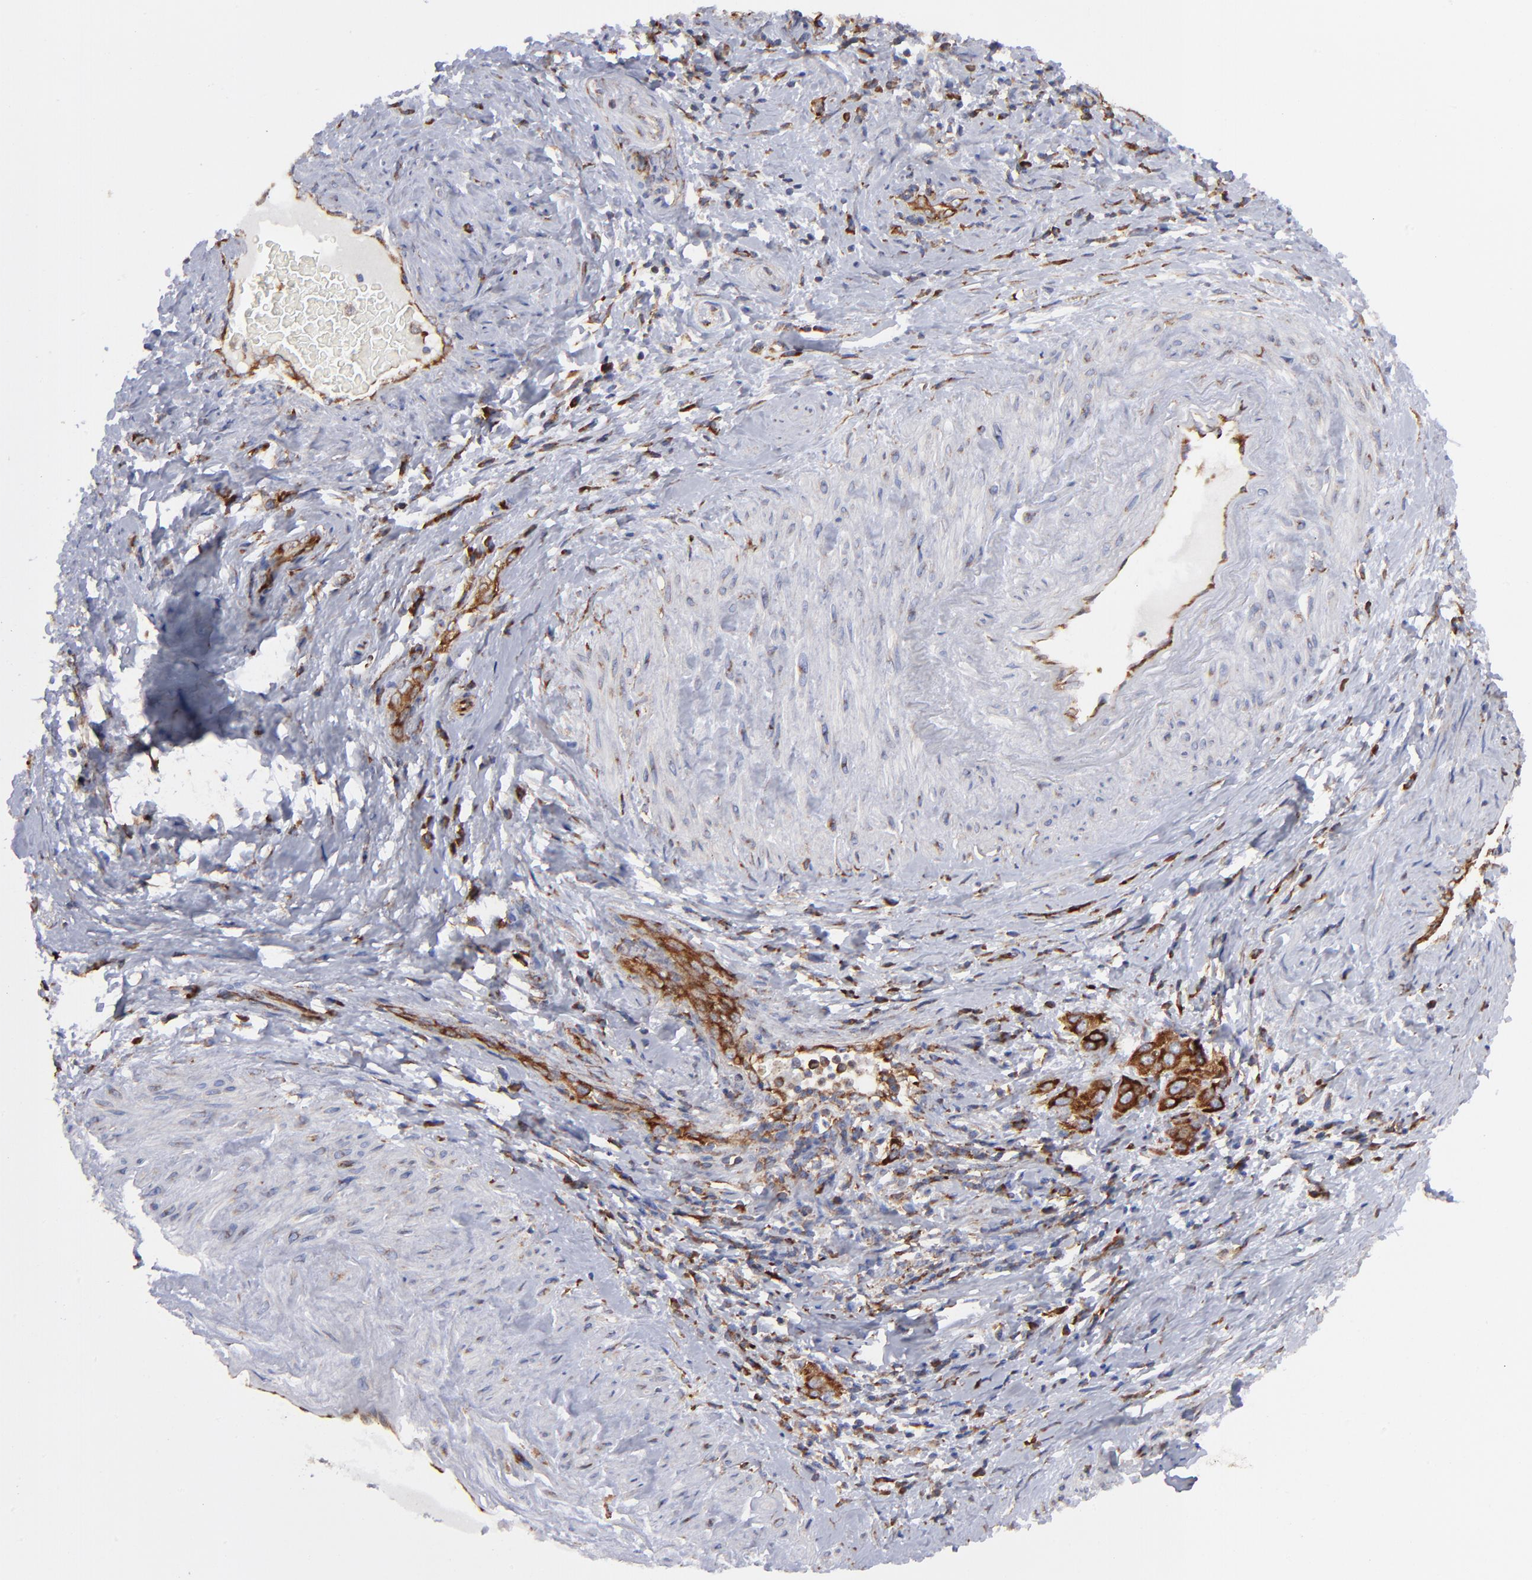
{"staining": {"intensity": "strong", "quantity": ">75%", "location": "cytoplasmic/membranous"}, "tissue": "cervical cancer", "cell_type": "Tumor cells", "image_type": "cancer", "snomed": [{"axis": "morphology", "description": "Squamous cell carcinoma, NOS"}, {"axis": "topography", "description": "Cervix"}], "caption": "A brown stain shows strong cytoplasmic/membranous expression of a protein in human cervical cancer tumor cells.", "gene": "EIF2AK2", "patient": {"sex": "female", "age": 54}}